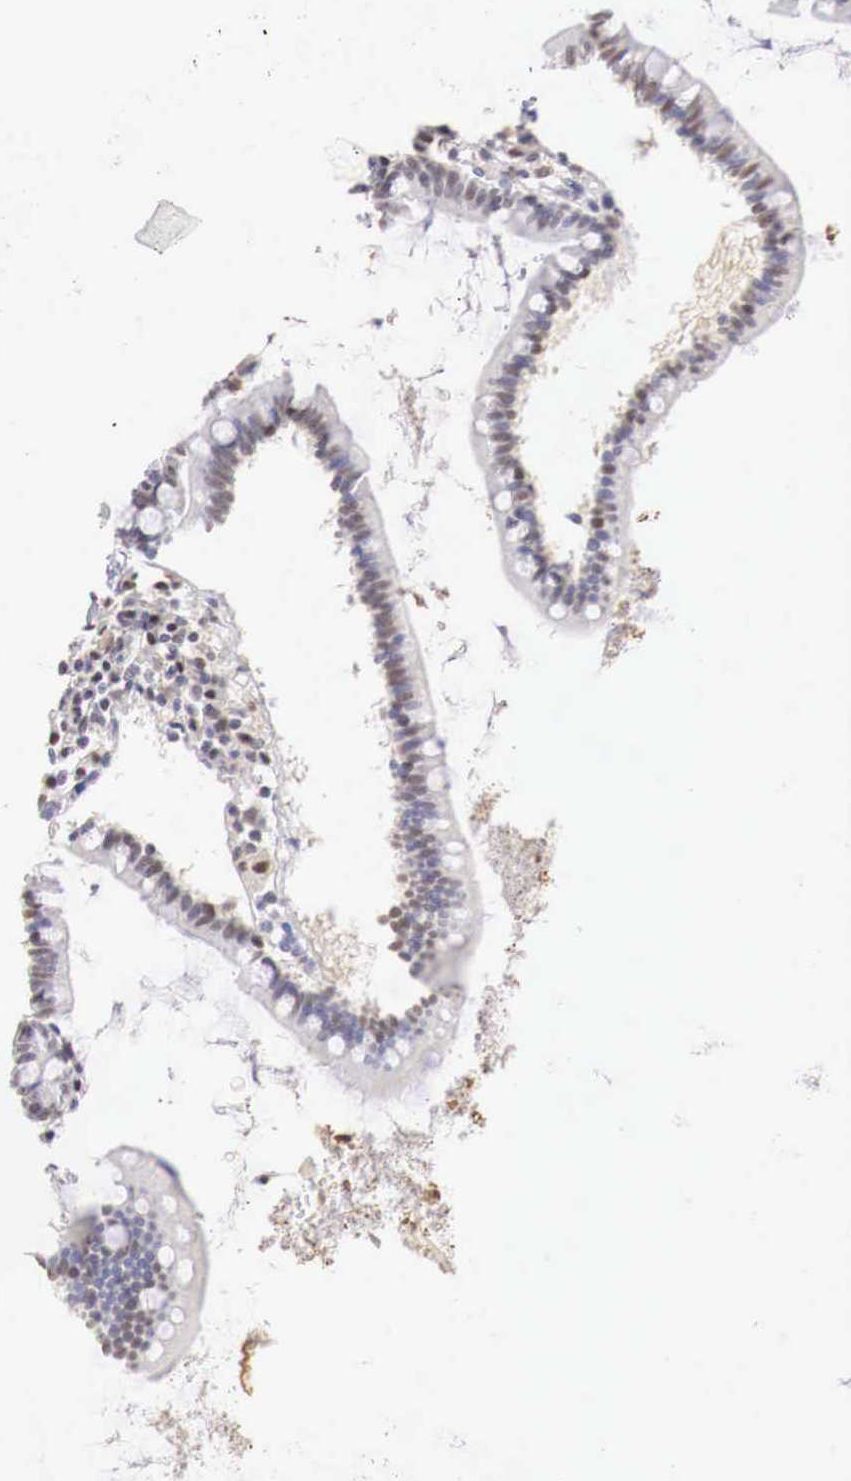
{"staining": {"intensity": "negative", "quantity": "none", "location": "none"}, "tissue": "small intestine", "cell_type": "Glandular cells", "image_type": "normal", "snomed": [{"axis": "morphology", "description": "Normal tissue, NOS"}, {"axis": "topography", "description": "Small intestine"}], "caption": "Histopathology image shows no significant protein positivity in glandular cells of unremarkable small intestine.", "gene": "UBA1", "patient": {"sex": "female", "age": 37}}